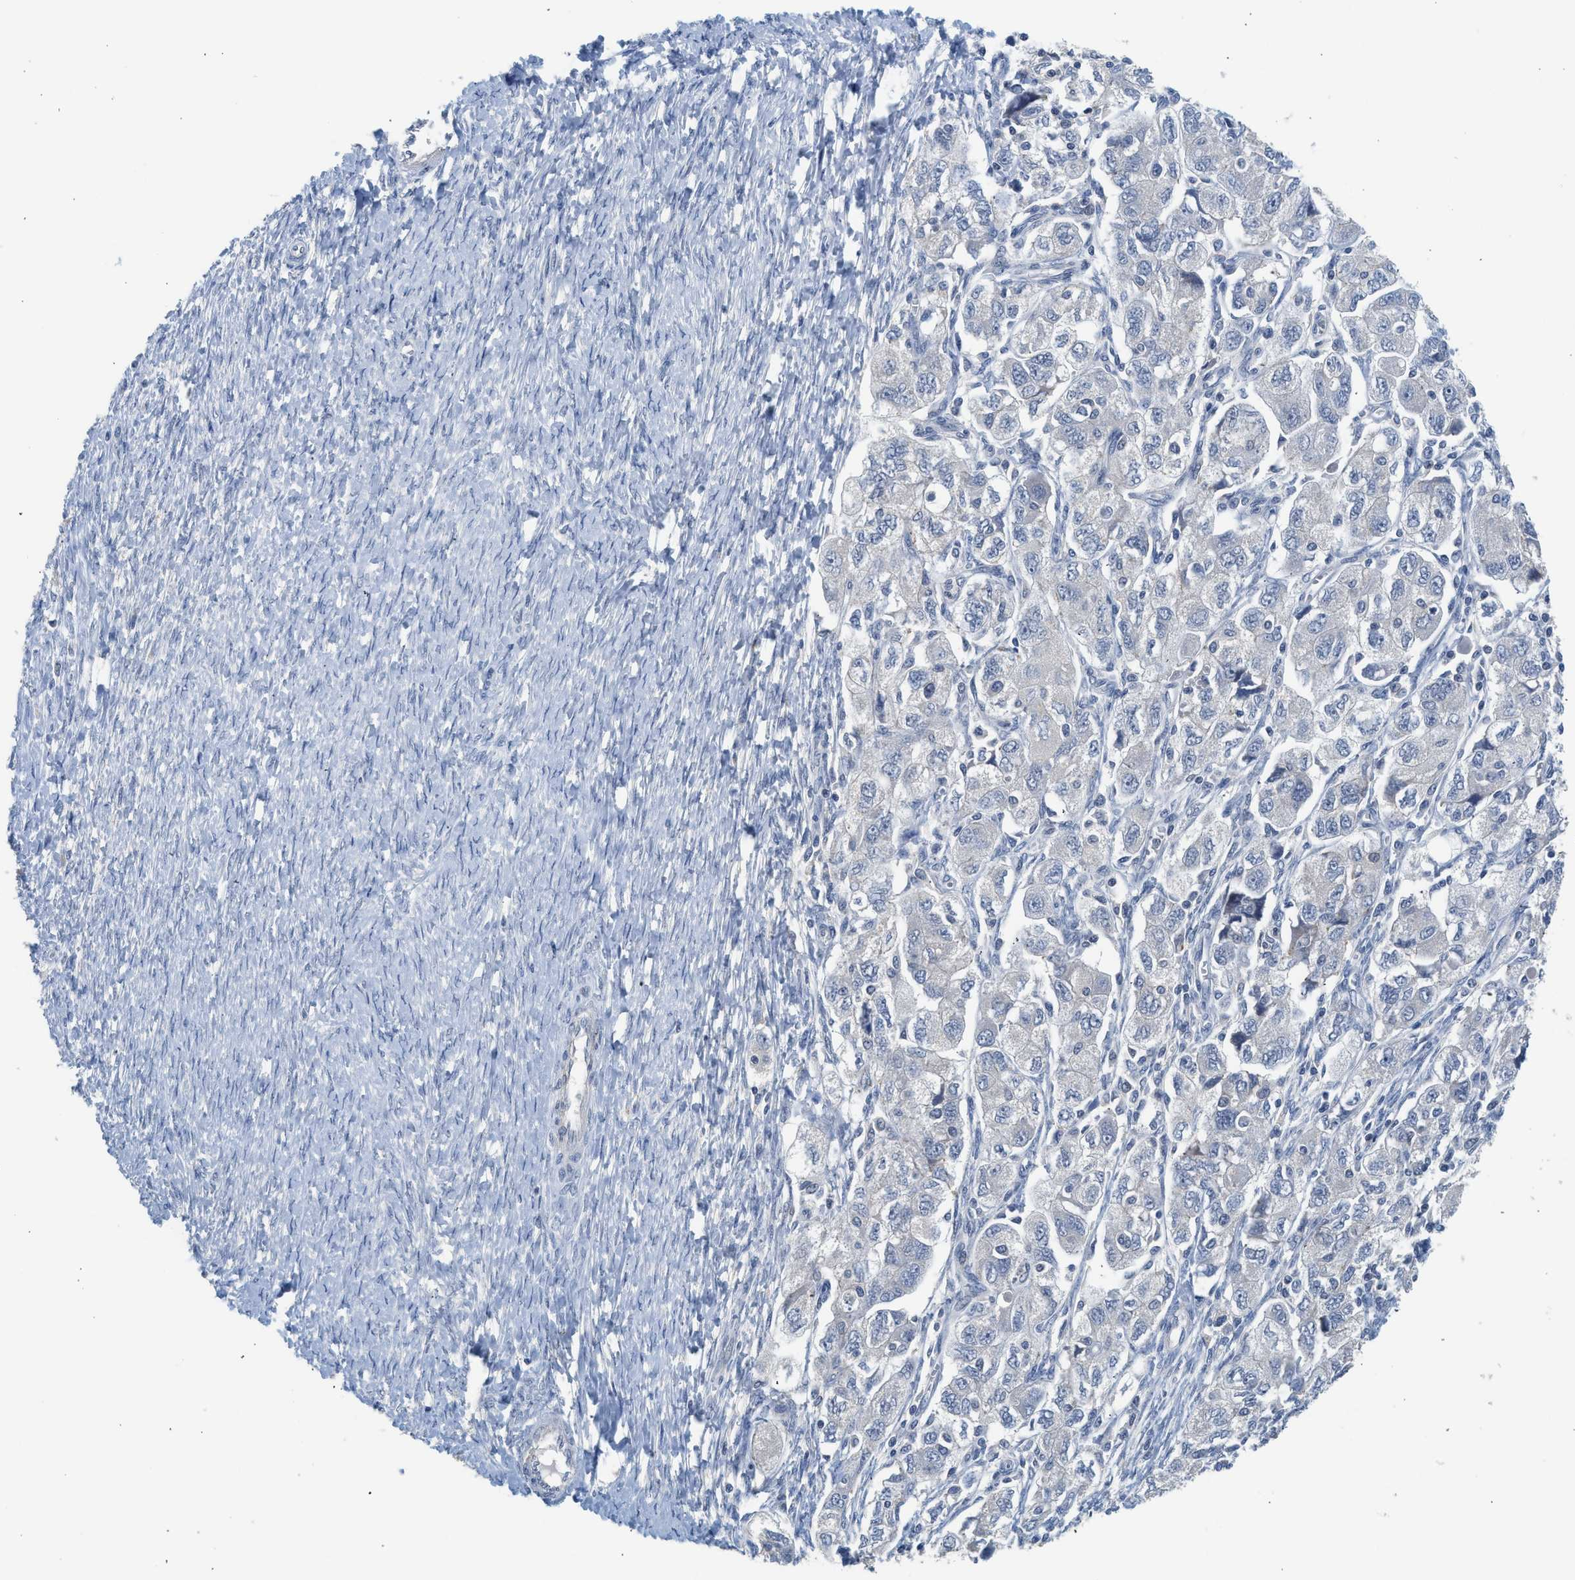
{"staining": {"intensity": "negative", "quantity": "none", "location": "none"}, "tissue": "ovarian cancer", "cell_type": "Tumor cells", "image_type": "cancer", "snomed": [{"axis": "morphology", "description": "Carcinoma, NOS"}, {"axis": "morphology", "description": "Cystadenocarcinoma, serous, NOS"}, {"axis": "topography", "description": "Ovary"}], "caption": "IHC of ovarian cancer shows no staining in tumor cells.", "gene": "CSF3R", "patient": {"sex": "female", "age": 69}}